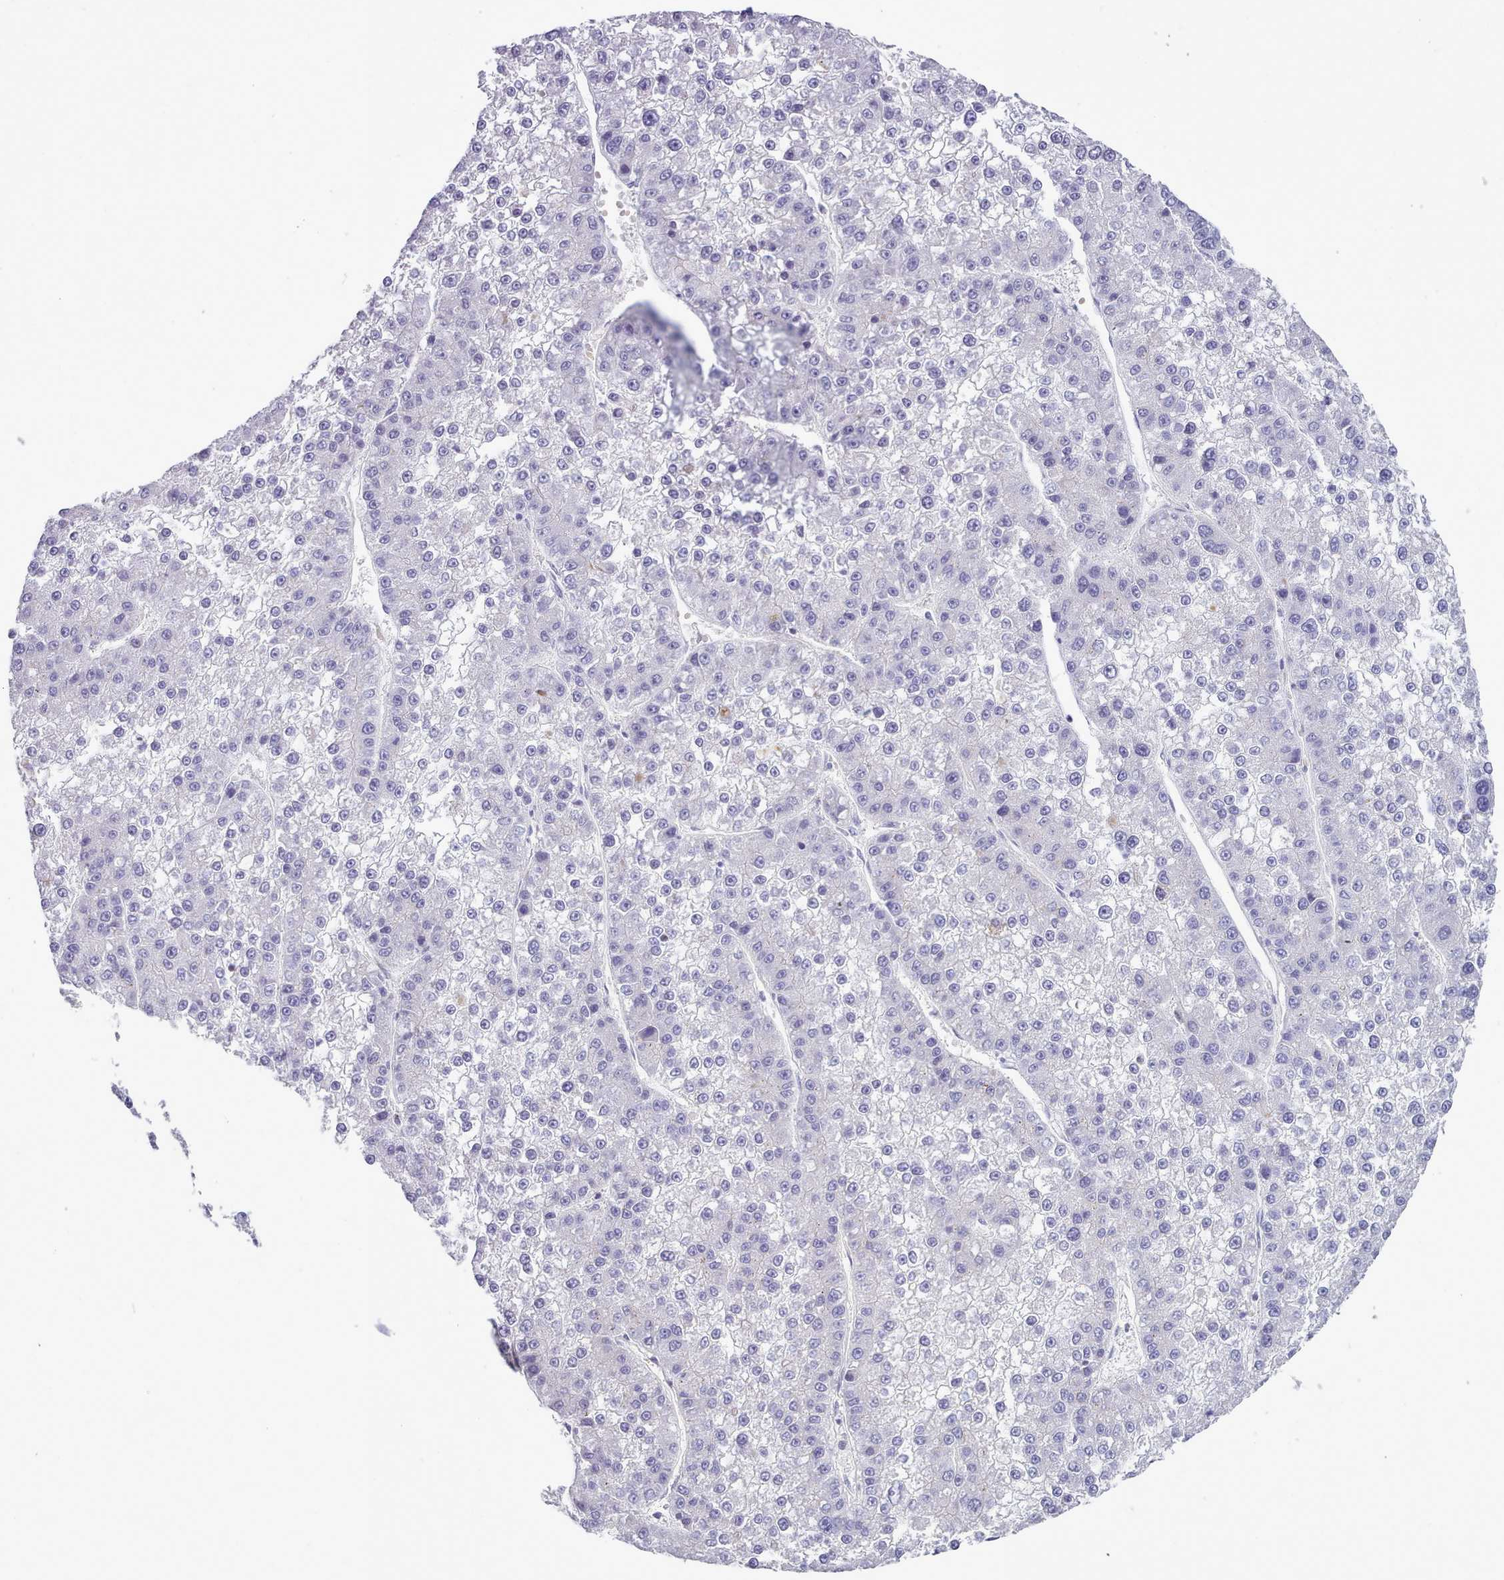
{"staining": {"intensity": "negative", "quantity": "none", "location": "none"}, "tissue": "liver cancer", "cell_type": "Tumor cells", "image_type": "cancer", "snomed": [{"axis": "morphology", "description": "Carcinoma, Hepatocellular, NOS"}, {"axis": "topography", "description": "Liver"}], "caption": "Image shows no protein positivity in tumor cells of liver cancer (hepatocellular carcinoma) tissue.", "gene": "NKX1-2", "patient": {"sex": "female", "age": 73}}